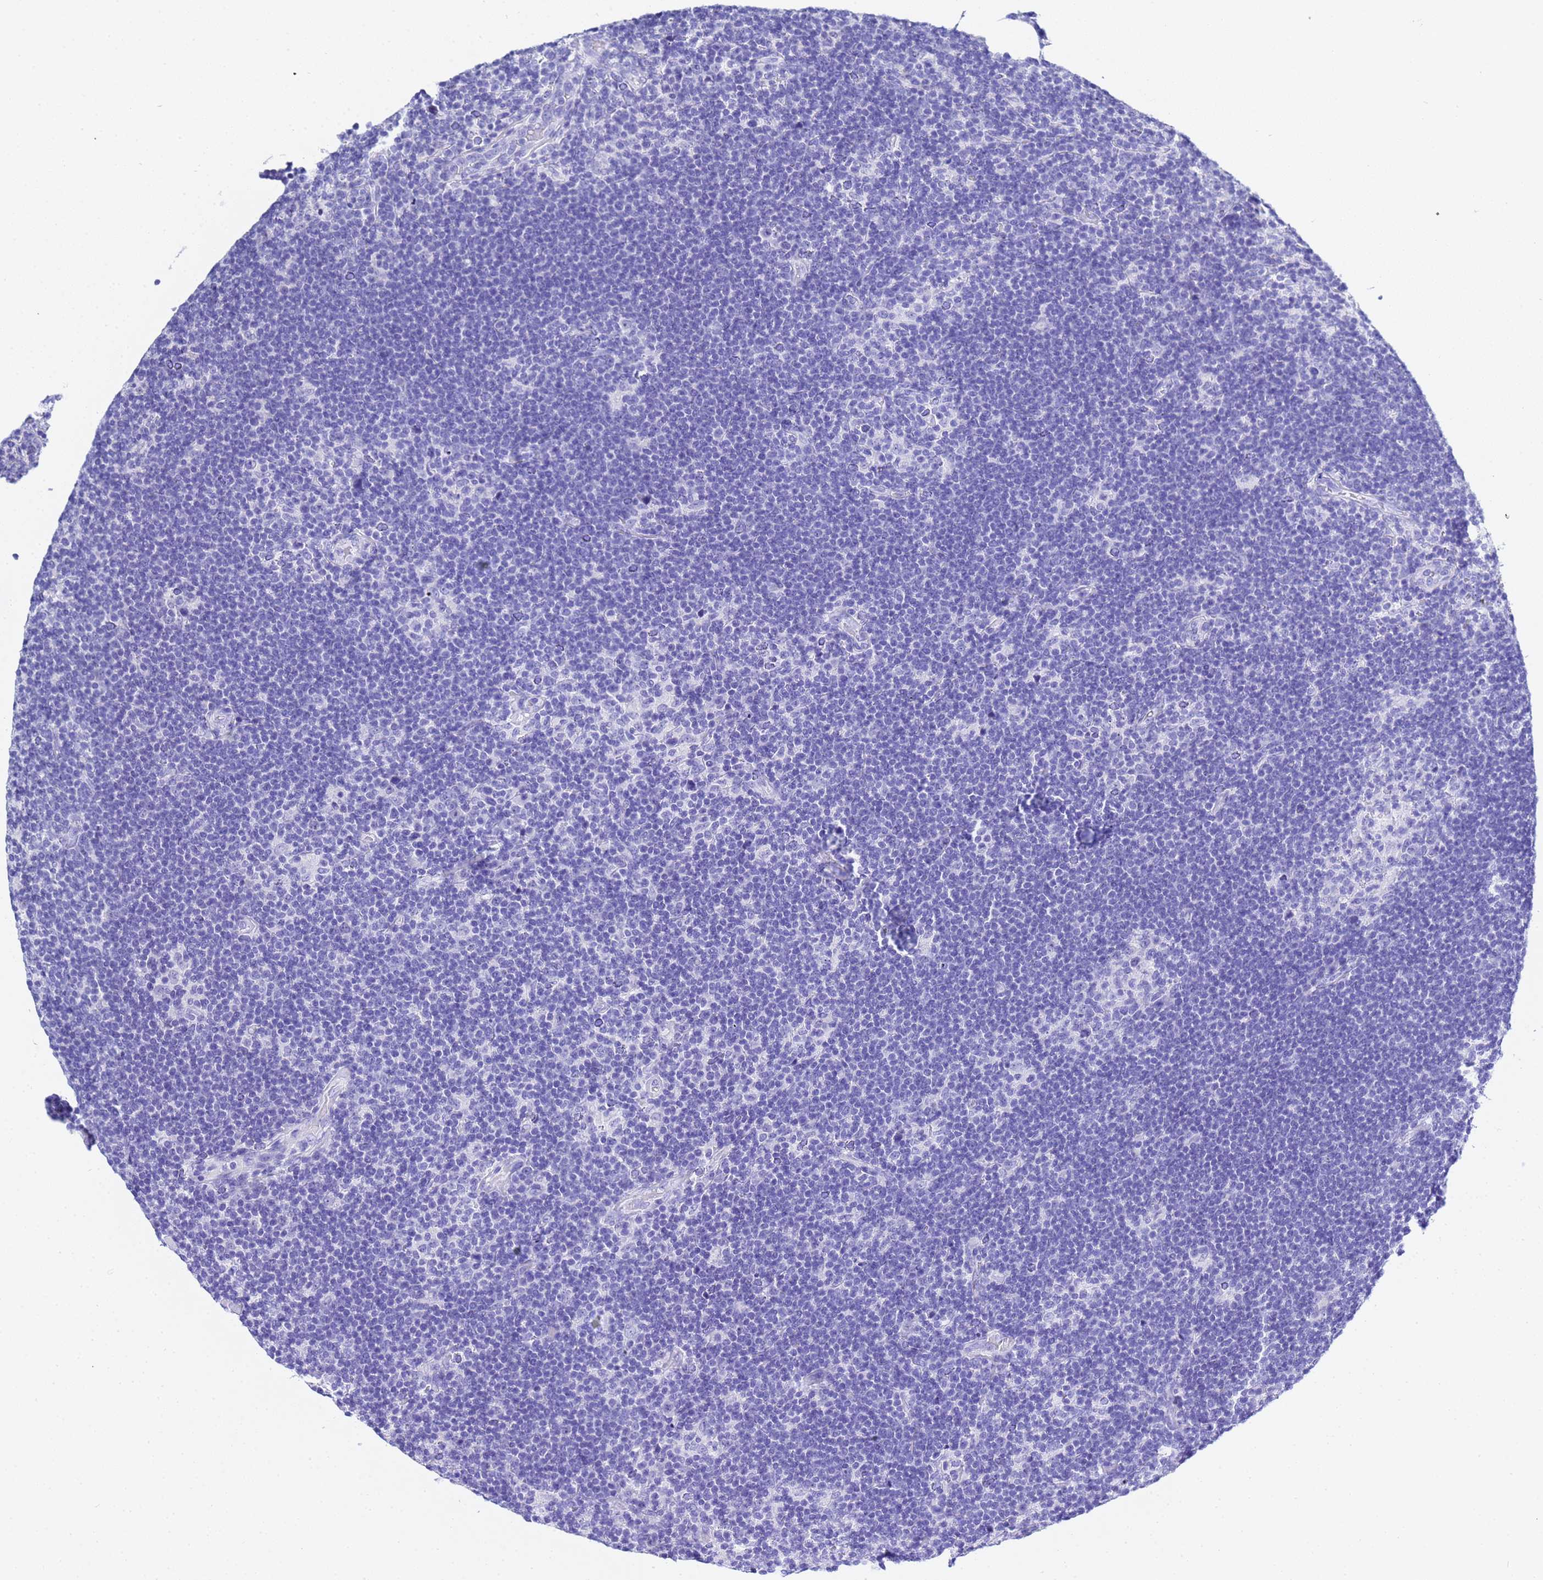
{"staining": {"intensity": "negative", "quantity": "none", "location": "none"}, "tissue": "lymphoma", "cell_type": "Tumor cells", "image_type": "cancer", "snomed": [{"axis": "morphology", "description": "Hodgkin's disease, NOS"}, {"axis": "topography", "description": "Lymph node"}], "caption": "This micrograph is of lymphoma stained with immunohistochemistry to label a protein in brown with the nuclei are counter-stained blue. There is no positivity in tumor cells.", "gene": "ACTL6B", "patient": {"sex": "female", "age": 57}}